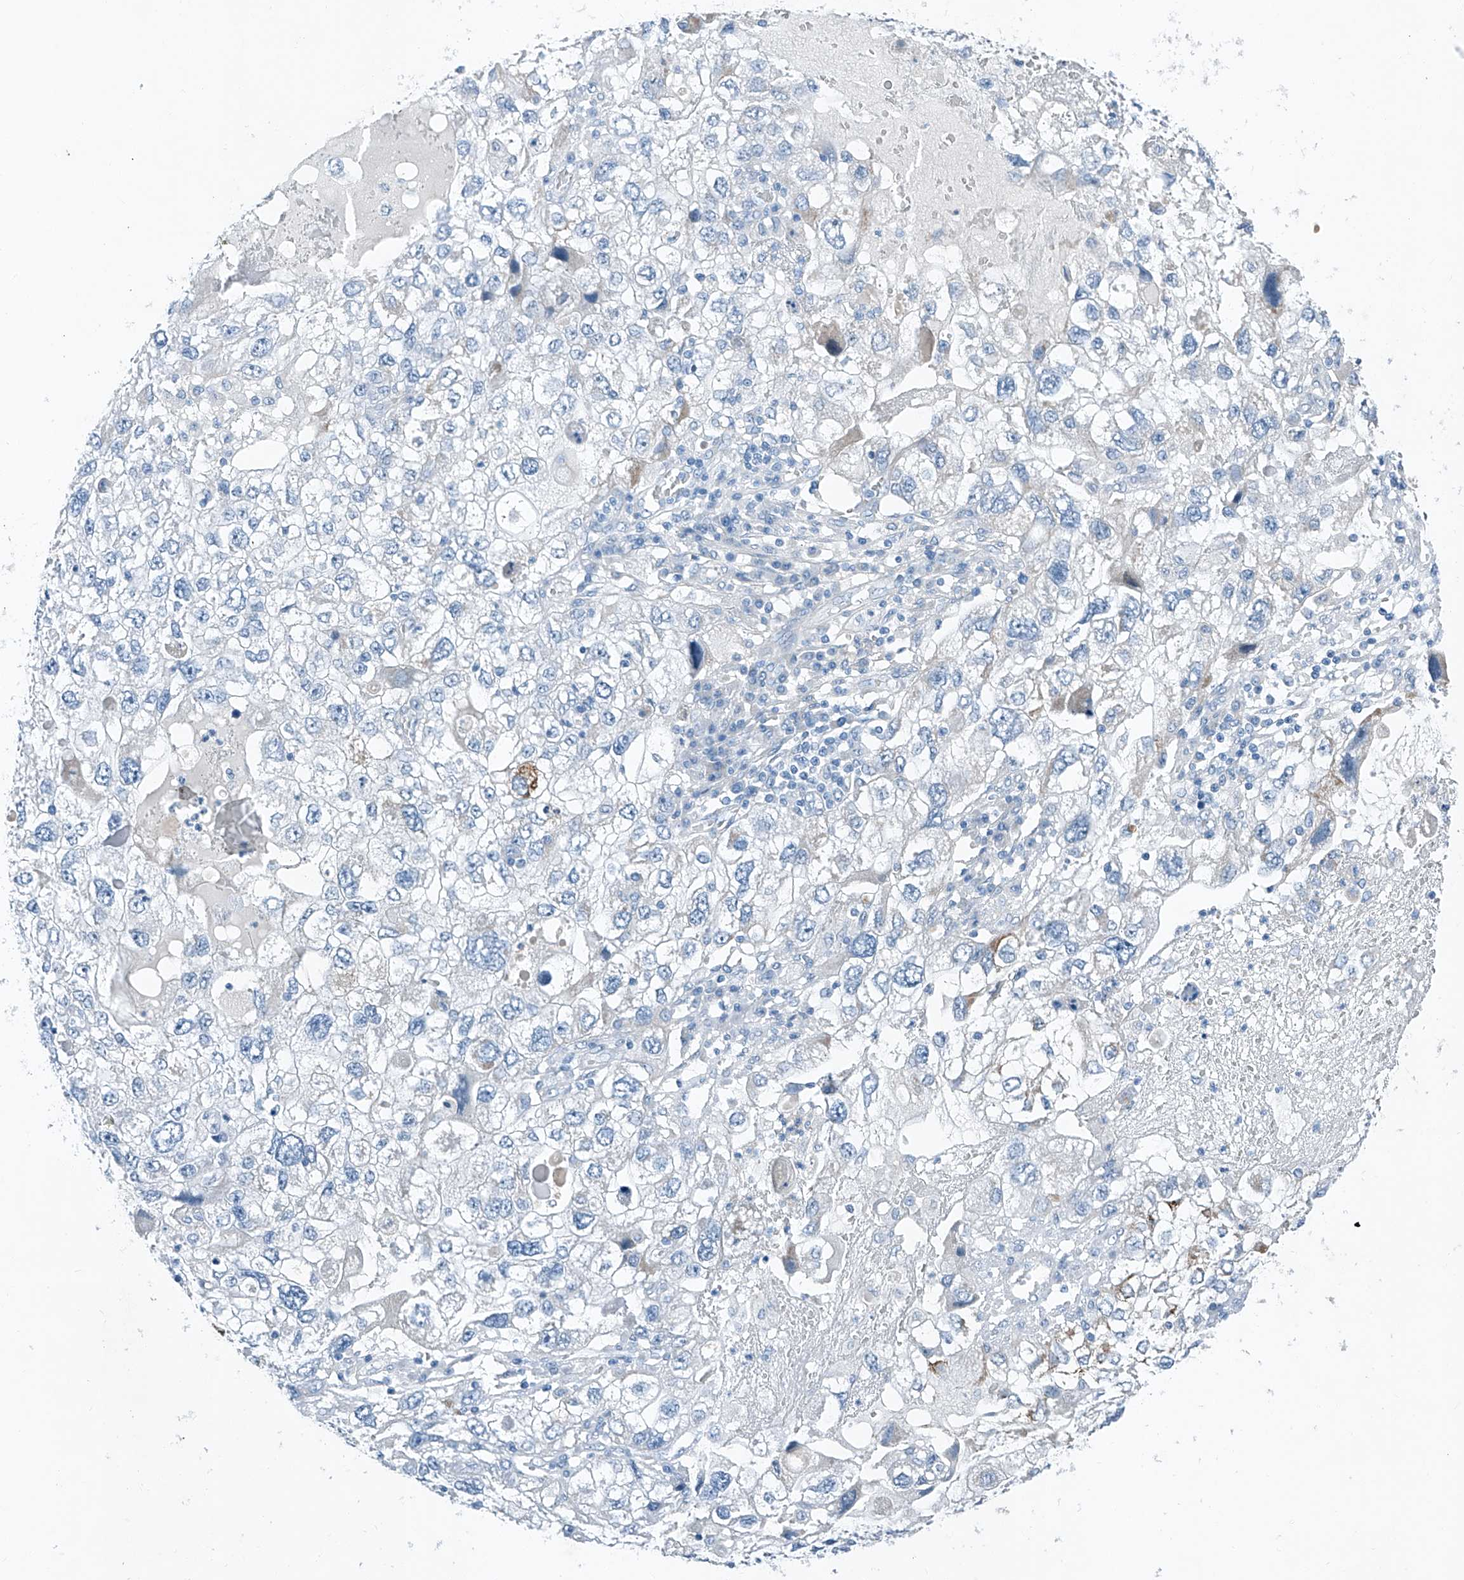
{"staining": {"intensity": "negative", "quantity": "none", "location": "none"}, "tissue": "endometrial cancer", "cell_type": "Tumor cells", "image_type": "cancer", "snomed": [{"axis": "morphology", "description": "Adenocarcinoma, NOS"}, {"axis": "topography", "description": "Endometrium"}], "caption": "DAB (3,3'-diaminobenzidine) immunohistochemical staining of endometrial cancer demonstrates no significant positivity in tumor cells.", "gene": "MDGA1", "patient": {"sex": "female", "age": 49}}